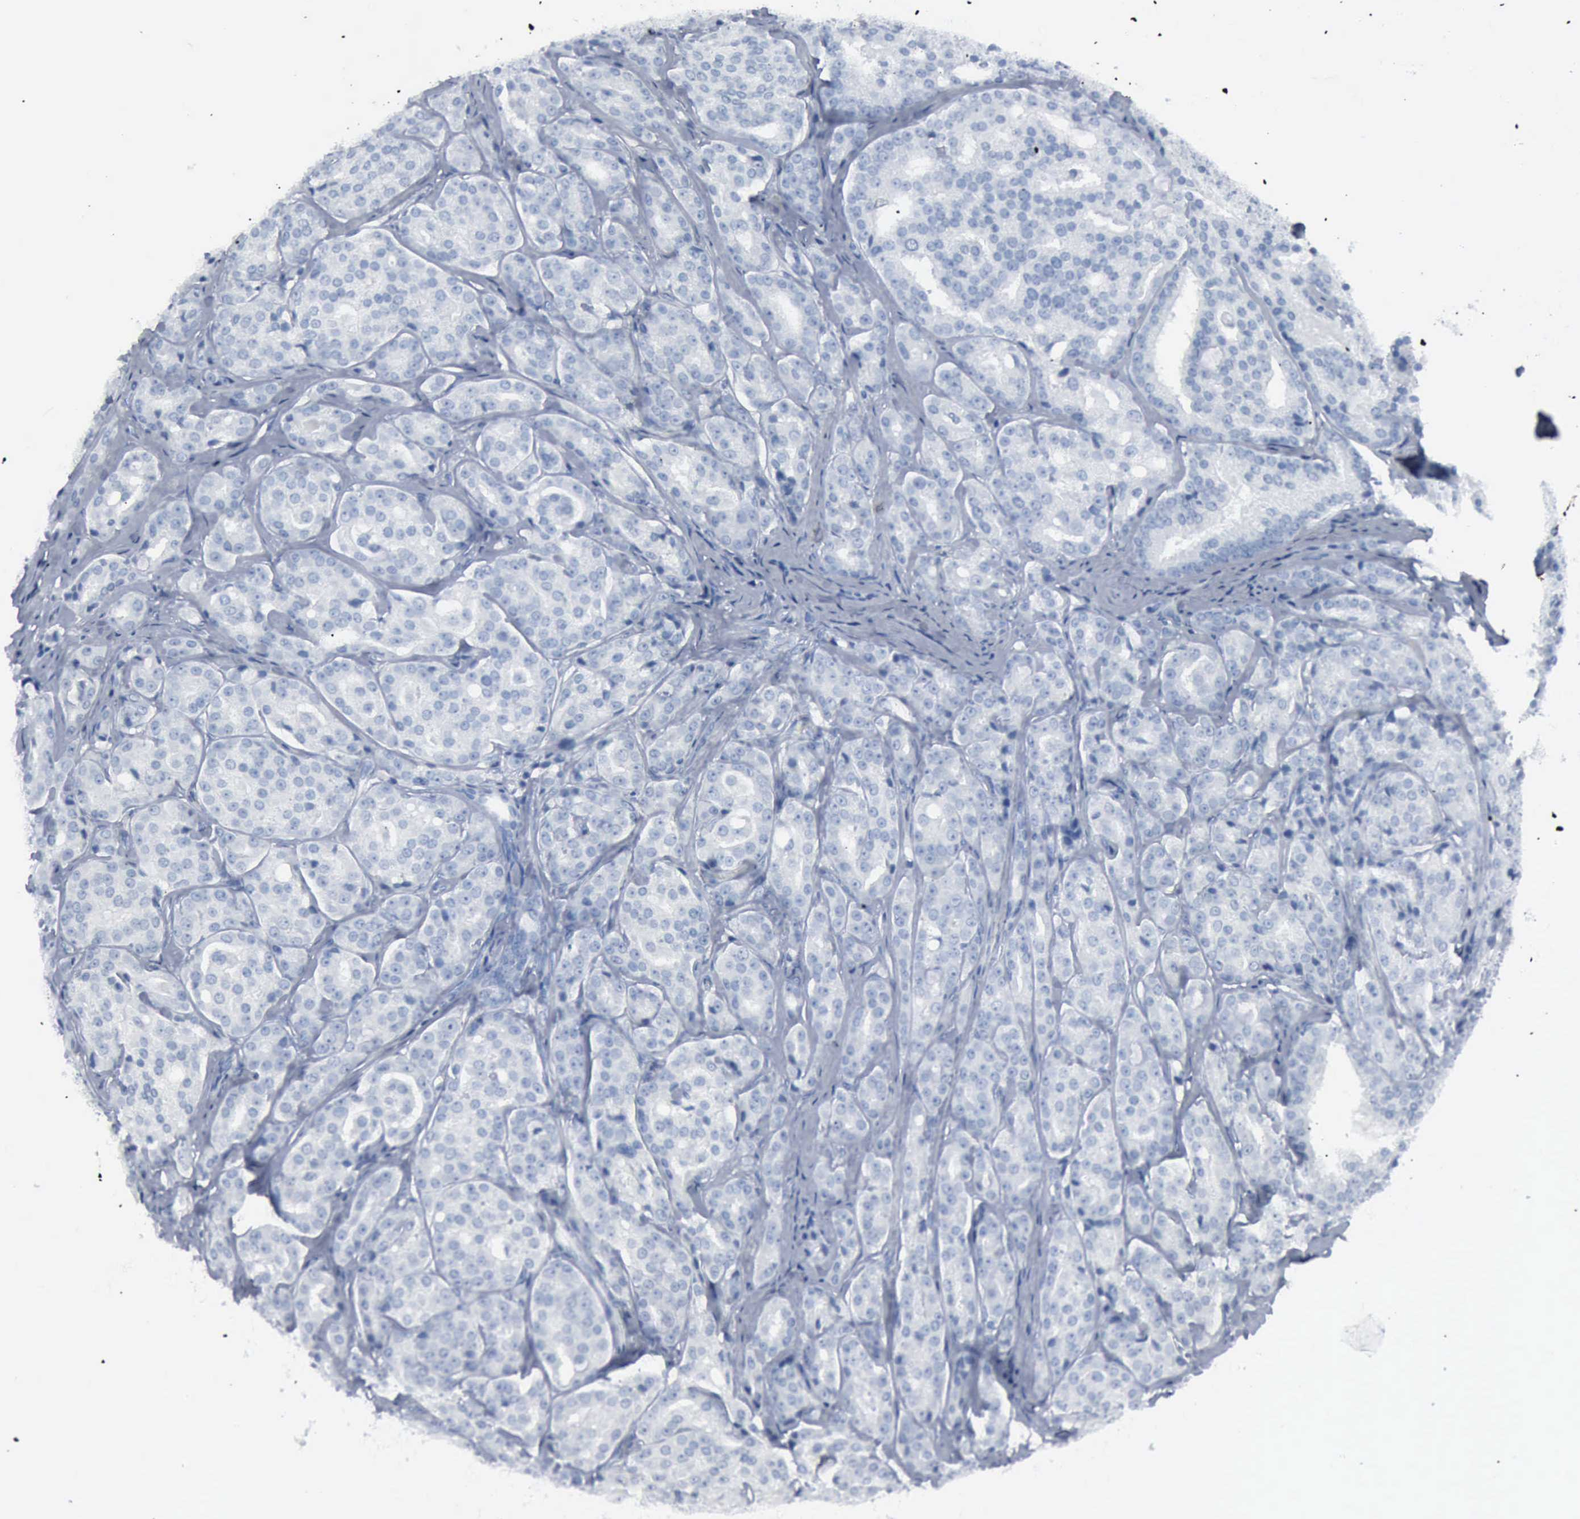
{"staining": {"intensity": "negative", "quantity": "none", "location": "none"}, "tissue": "prostate cancer", "cell_type": "Tumor cells", "image_type": "cancer", "snomed": [{"axis": "morphology", "description": "Adenocarcinoma, High grade"}, {"axis": "topography", "description": "Prostate"}], "caption": "This is an immunohistochemistry micrograph of human prostate cancer. There is no expression in tumor cells.", "gene": "DMD", "patient": {"sex": "male", "age": 64}}